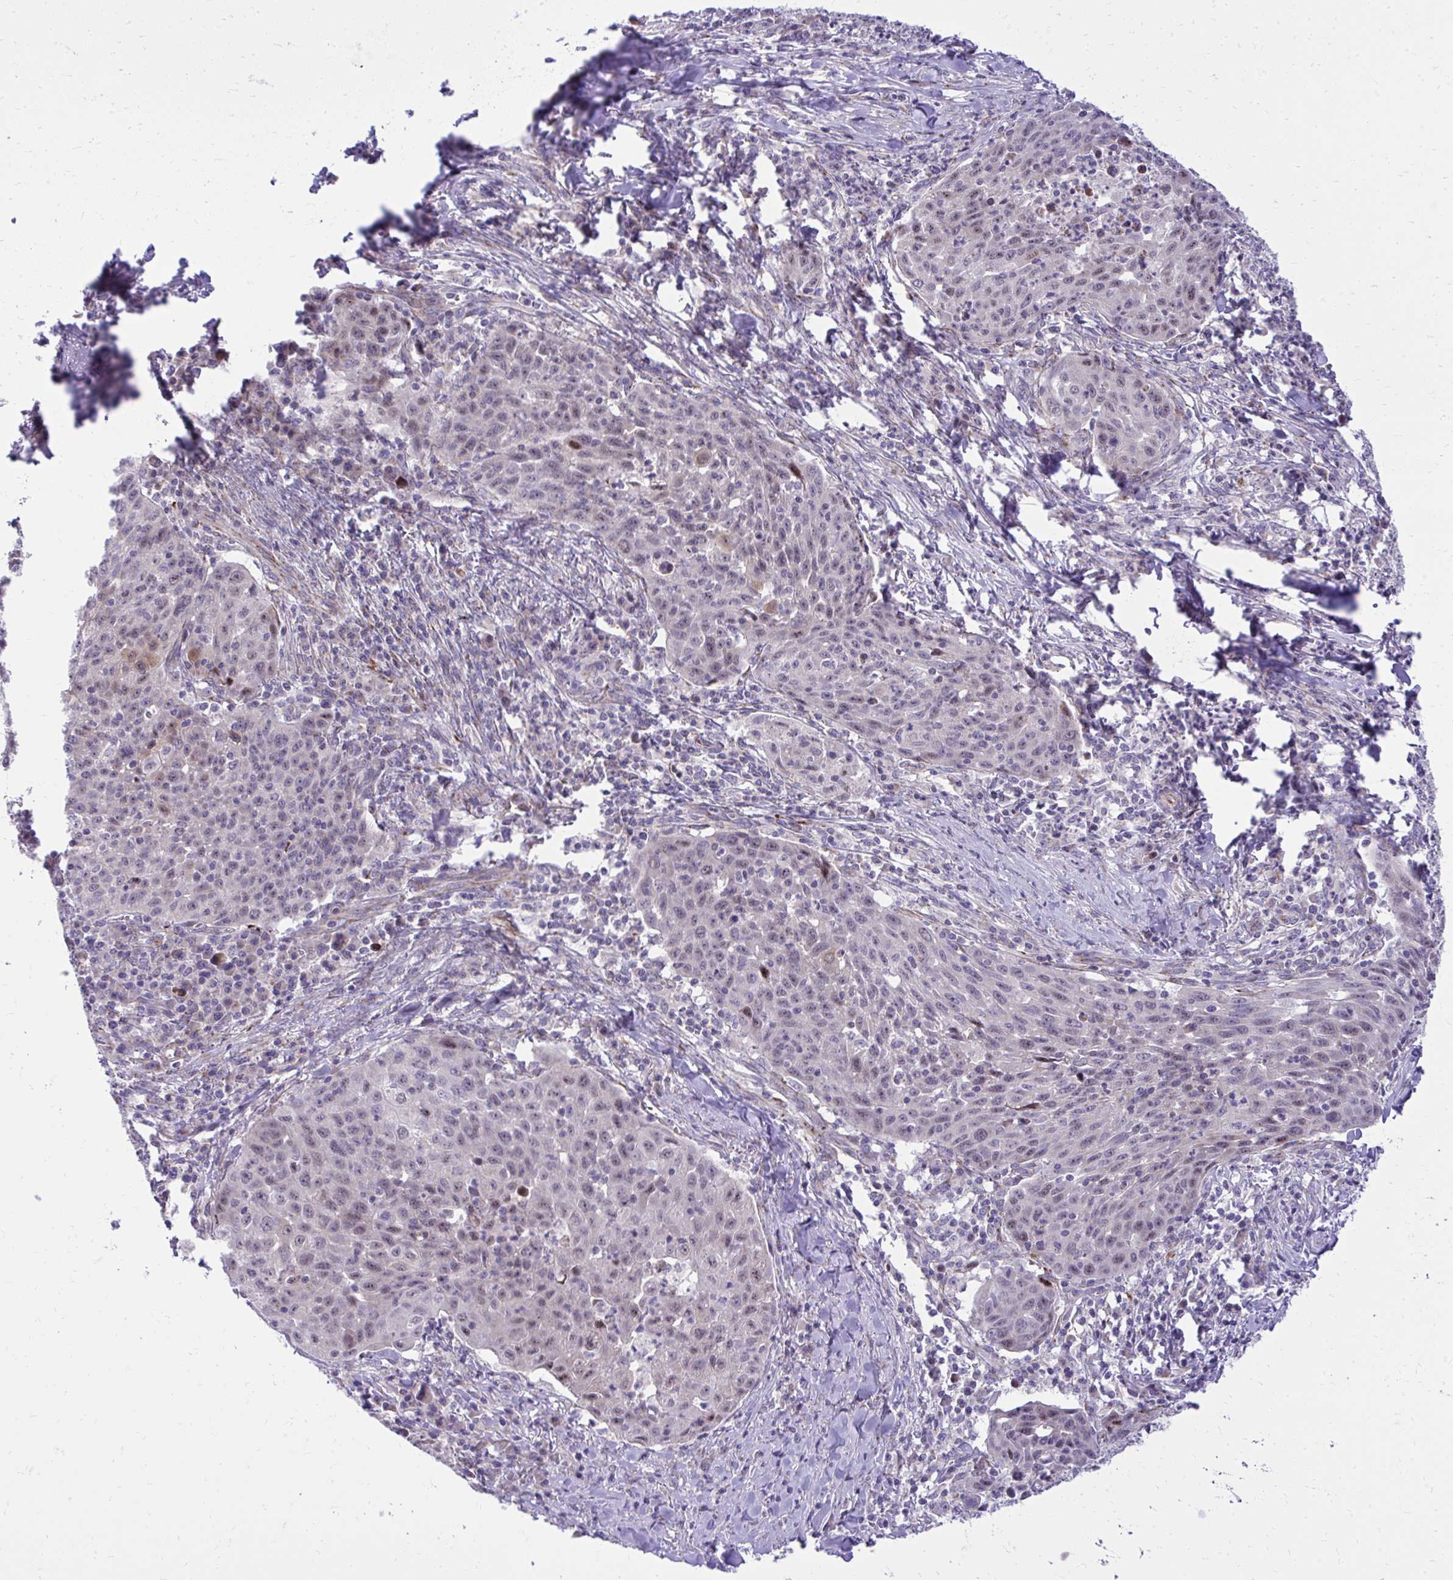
{"staining": {"intensity": "weak", "quantity": "<25%", "location": "nuclear"}, "tissue": "lung cancer", "cell_type": "Tumor cells", "image_type": "cancer", "snomed": [{"axis": "morphology", "description": "Squamous cell carcinoma, NOS"}, {"axis": "morphology", "description": "Squamous cell carcinoma, metastatic, NOS"}, {"axis": "topography", "description": "Bronchus"}, {"axis": "topography", "description": "Lung"}], "caption": "An immunohistochemistry micrograph of lung cancer (metastatic squamous cell carcinoma) is shown. There is no staining in tumor cells of lung cancer (metastatic squamous cell carcinoma). Nuclei are stained in blue.", "gene": "GPRIN3", "patient": {"sex": "male", "age": 62}}